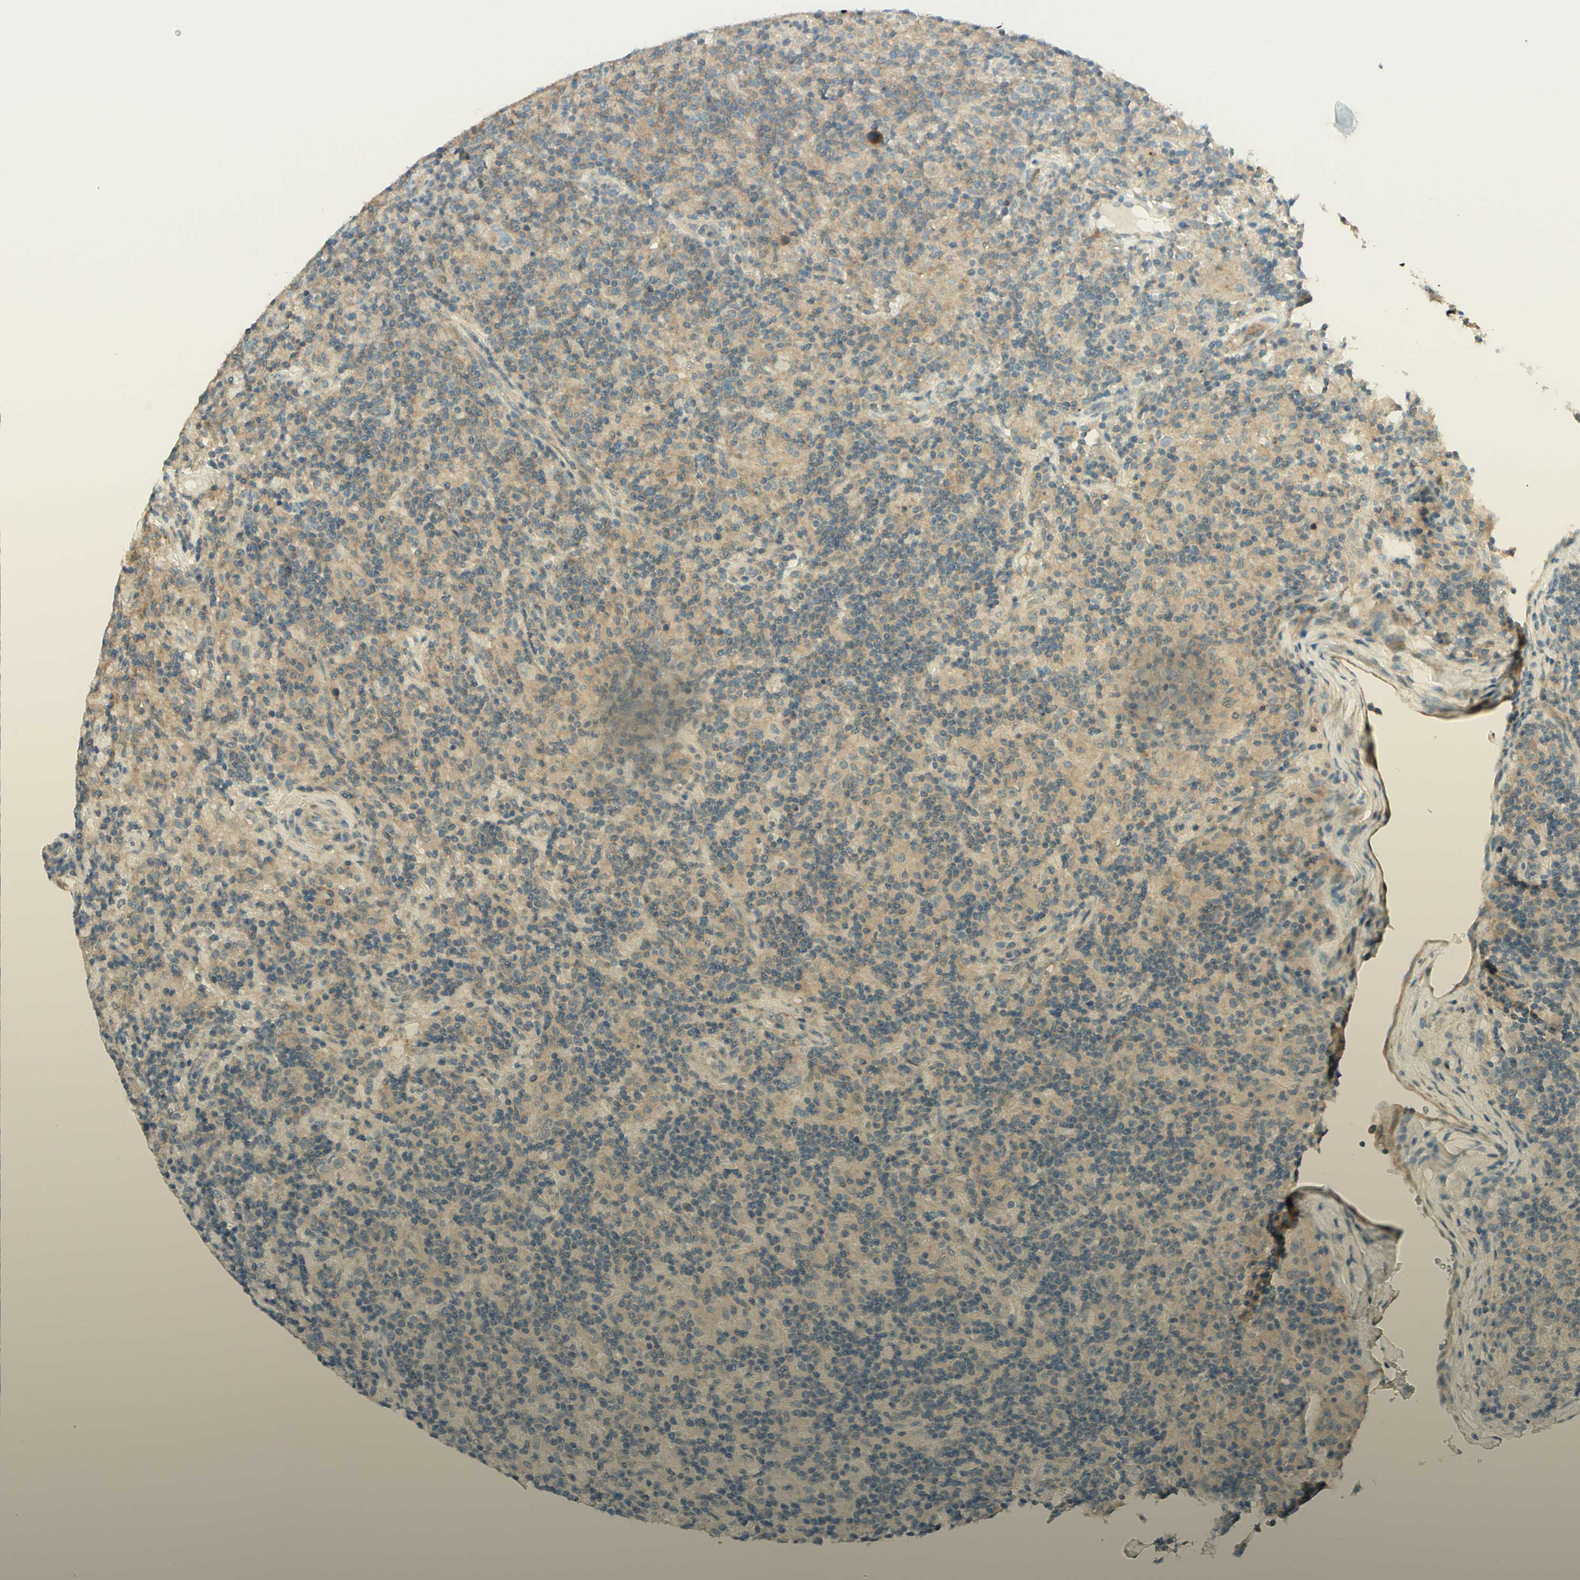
{"staining": {"intensity": "weak", "quantity": "25%-75%", "location": "cytoplasmic/membranous"}, "tissue": "lymphoma", "cell_type": "Tumor cells", "image_type": "cancer", "snomed": [{"axis": "morphology", "description": "Hodgkin's disease, NOS"}, {"axis": "topography", "description": "Lymph node"}], "caption": "Weak cytoplasmic/membranous protein staining is seen in about 25%-75% of tumor cells in Hodgkin's disease.", "gene": "PROM1", "patient": {"sex": "male", "age": 70}}